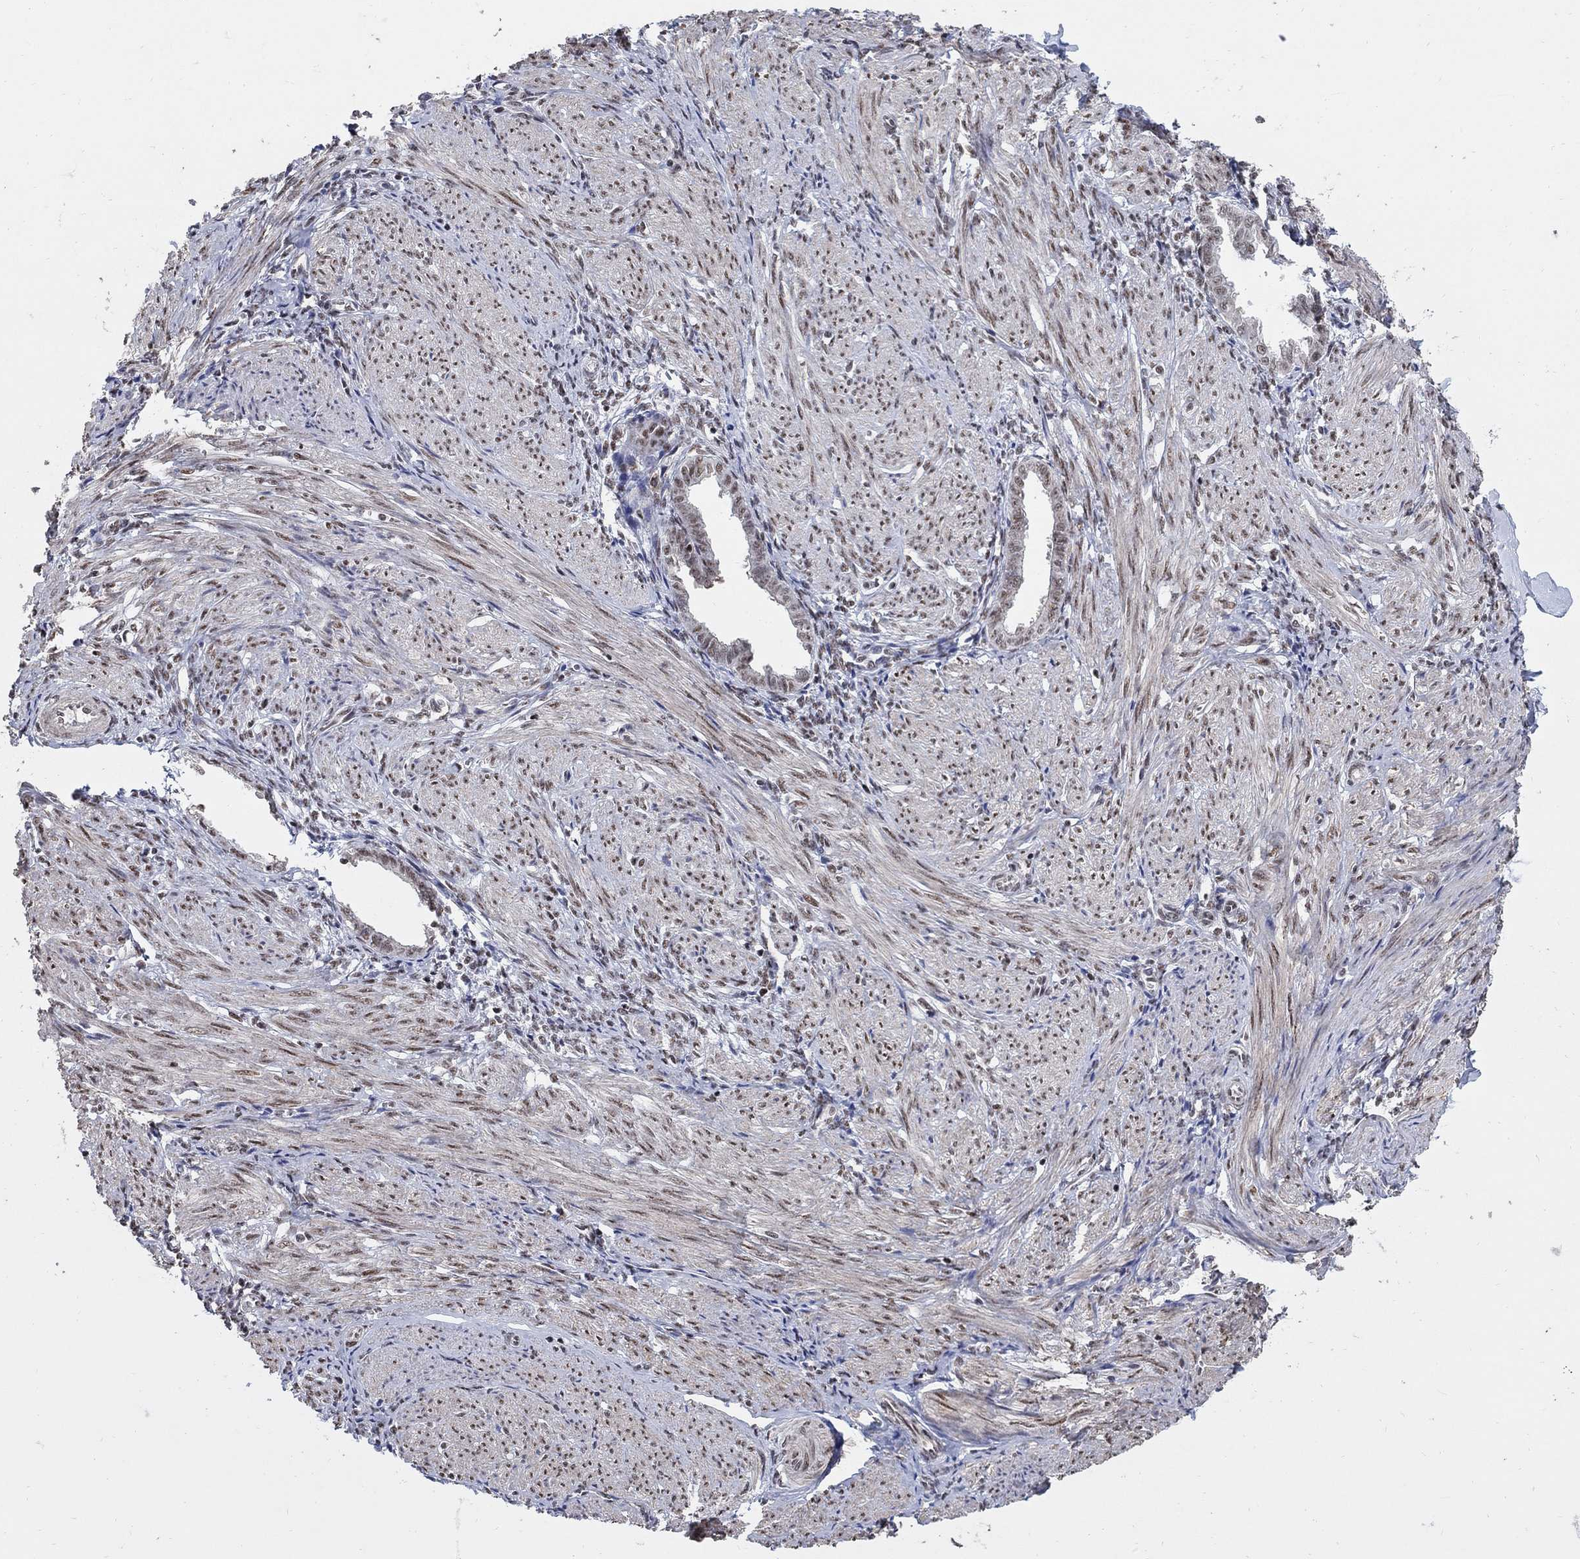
{"staining": {"intensity": "moderate", "quantity": "25%-75%", "location": "nuclear"}, "tissue": "endometrium", "cell_type": "Cells in endometrial stroma", "image_type": "normal", "snomed": [{"axis": "morphology", "description": "Normal tissue, NOS"}, {"axis": "topography", "description": "Endometrium"}], "caption": "Immunohistochemistry (IHC) (DAB (3,3'-diaminobenzidine)) staining of normal endometrium displays moderate nuclear protein staining in approximately 25%-75% of cells in endometrial stroma.", "gene": "PNISR", "patient": {"sex": "female", "age": 37}}